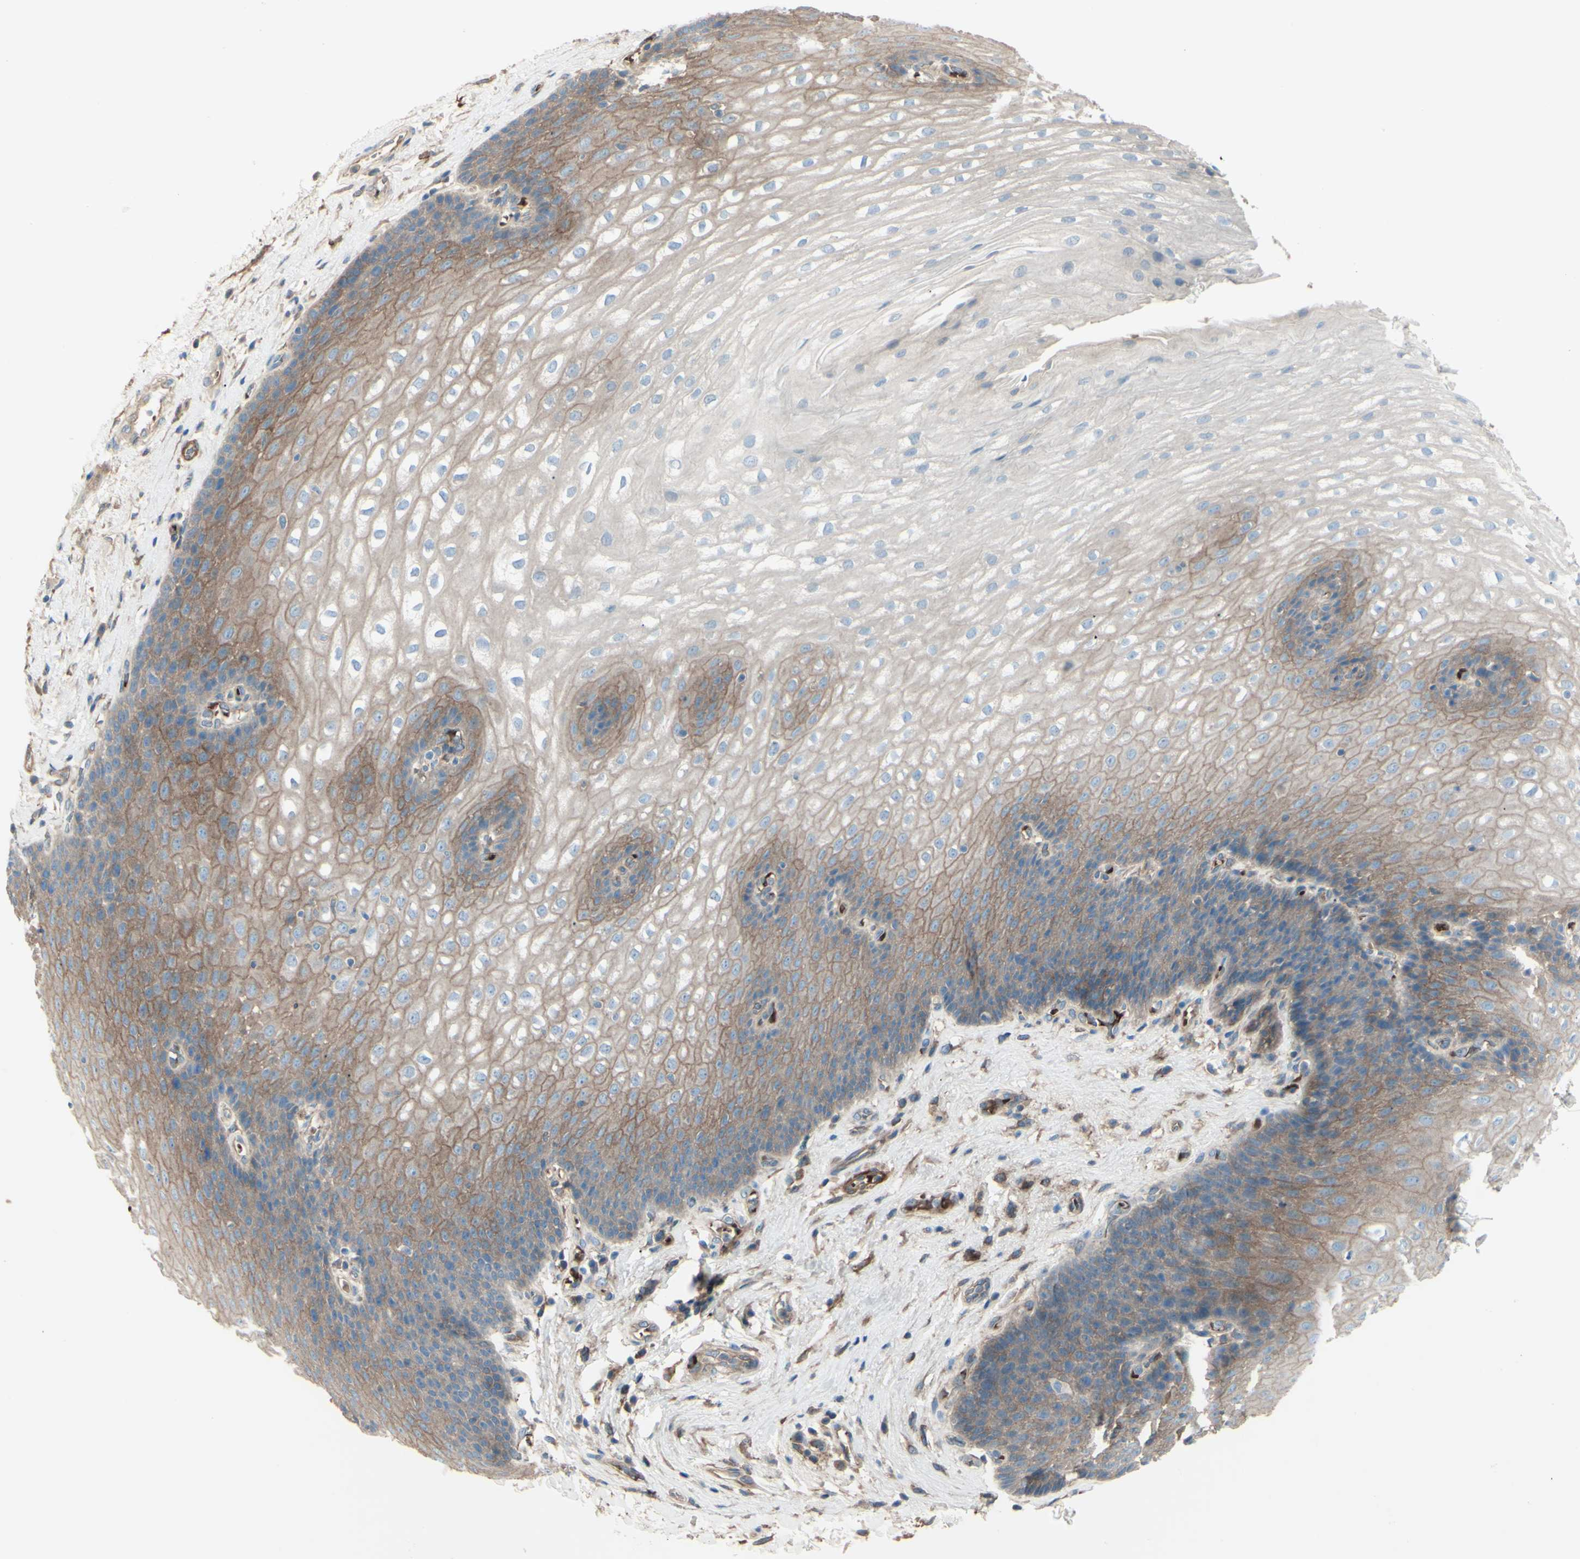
{"staining": {"intensity": "moderate", "quantity": "<25%", "location": "cytoplasmic/membranous"}, "tissue": "esophagus", "cell_type": "Squamous epithelial cells", "image_type": "normal", "snomed": [{"axis": "morphology", "description": "Normal tissue, NOS"}, {"axis": "topography", "description": "Esophagus"}], "caption": "Immunohistochemistry (IHC) (DAB) staining of unremarkable human esophagus demonstrates moderate cytoplasmic/membranous protein staining in about <25% of squamous epithelial cells. (DAB (3,3'-diaminobenzidine) IHC, brown staining for protein, blue staining for nuclei).", "gene": "PCDHGA10", "patient": {"sex": "male", "age": 48}}